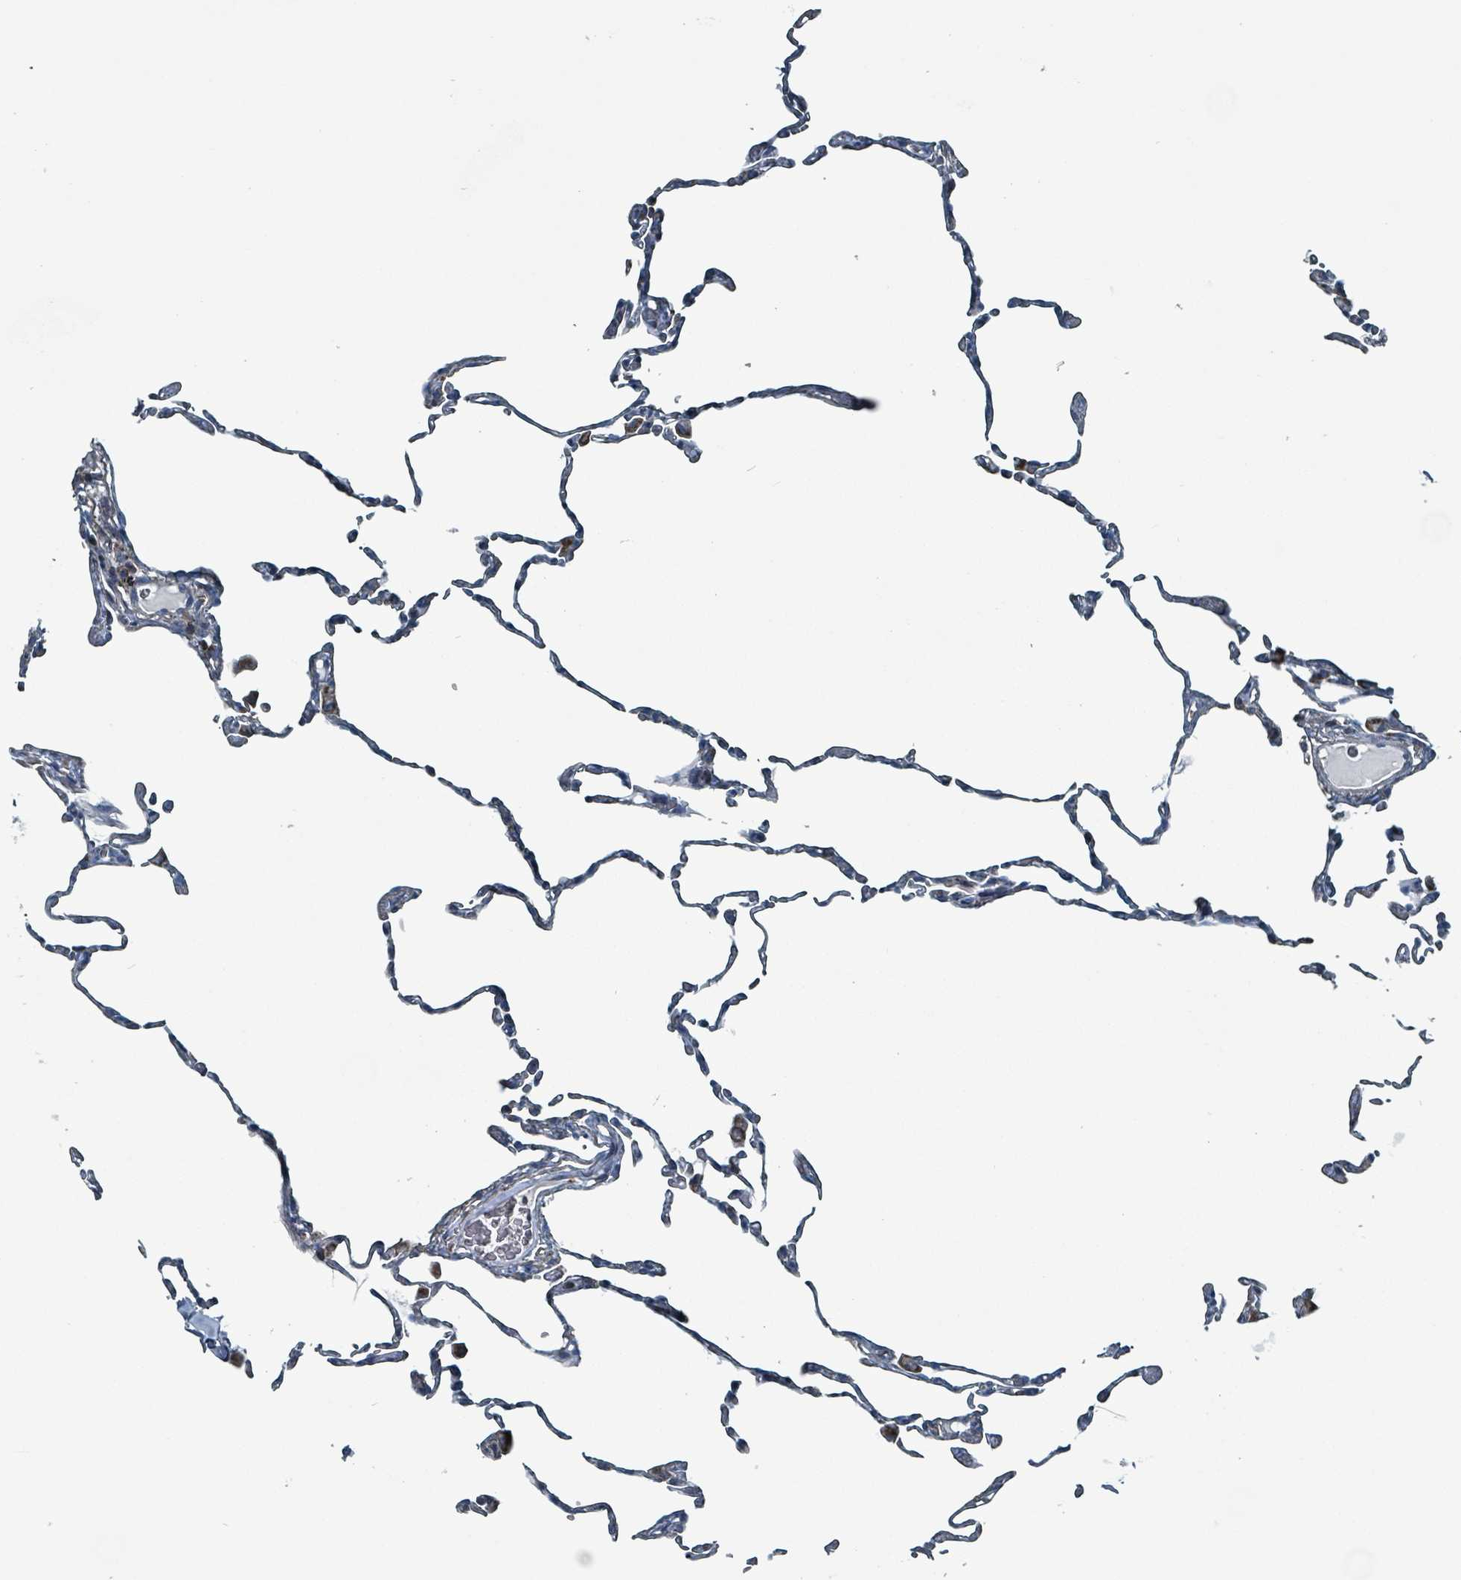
{"staining": {"intensity": "negative", "quantity": "none", "location": "none"}, "tissue": "lung", "cell_type": "Alveolar cells", "image_type": "normal", "snomed": [{"axis": "morphology", "description": "Normal tissue, NOS"}, {"axis": "topography", "description": "Lung"}], "caption": "Alveolar cells show no significant positivity in benign lung.", "gene": "ABHD18", "patient": {"sex": "female", "age": 57}}